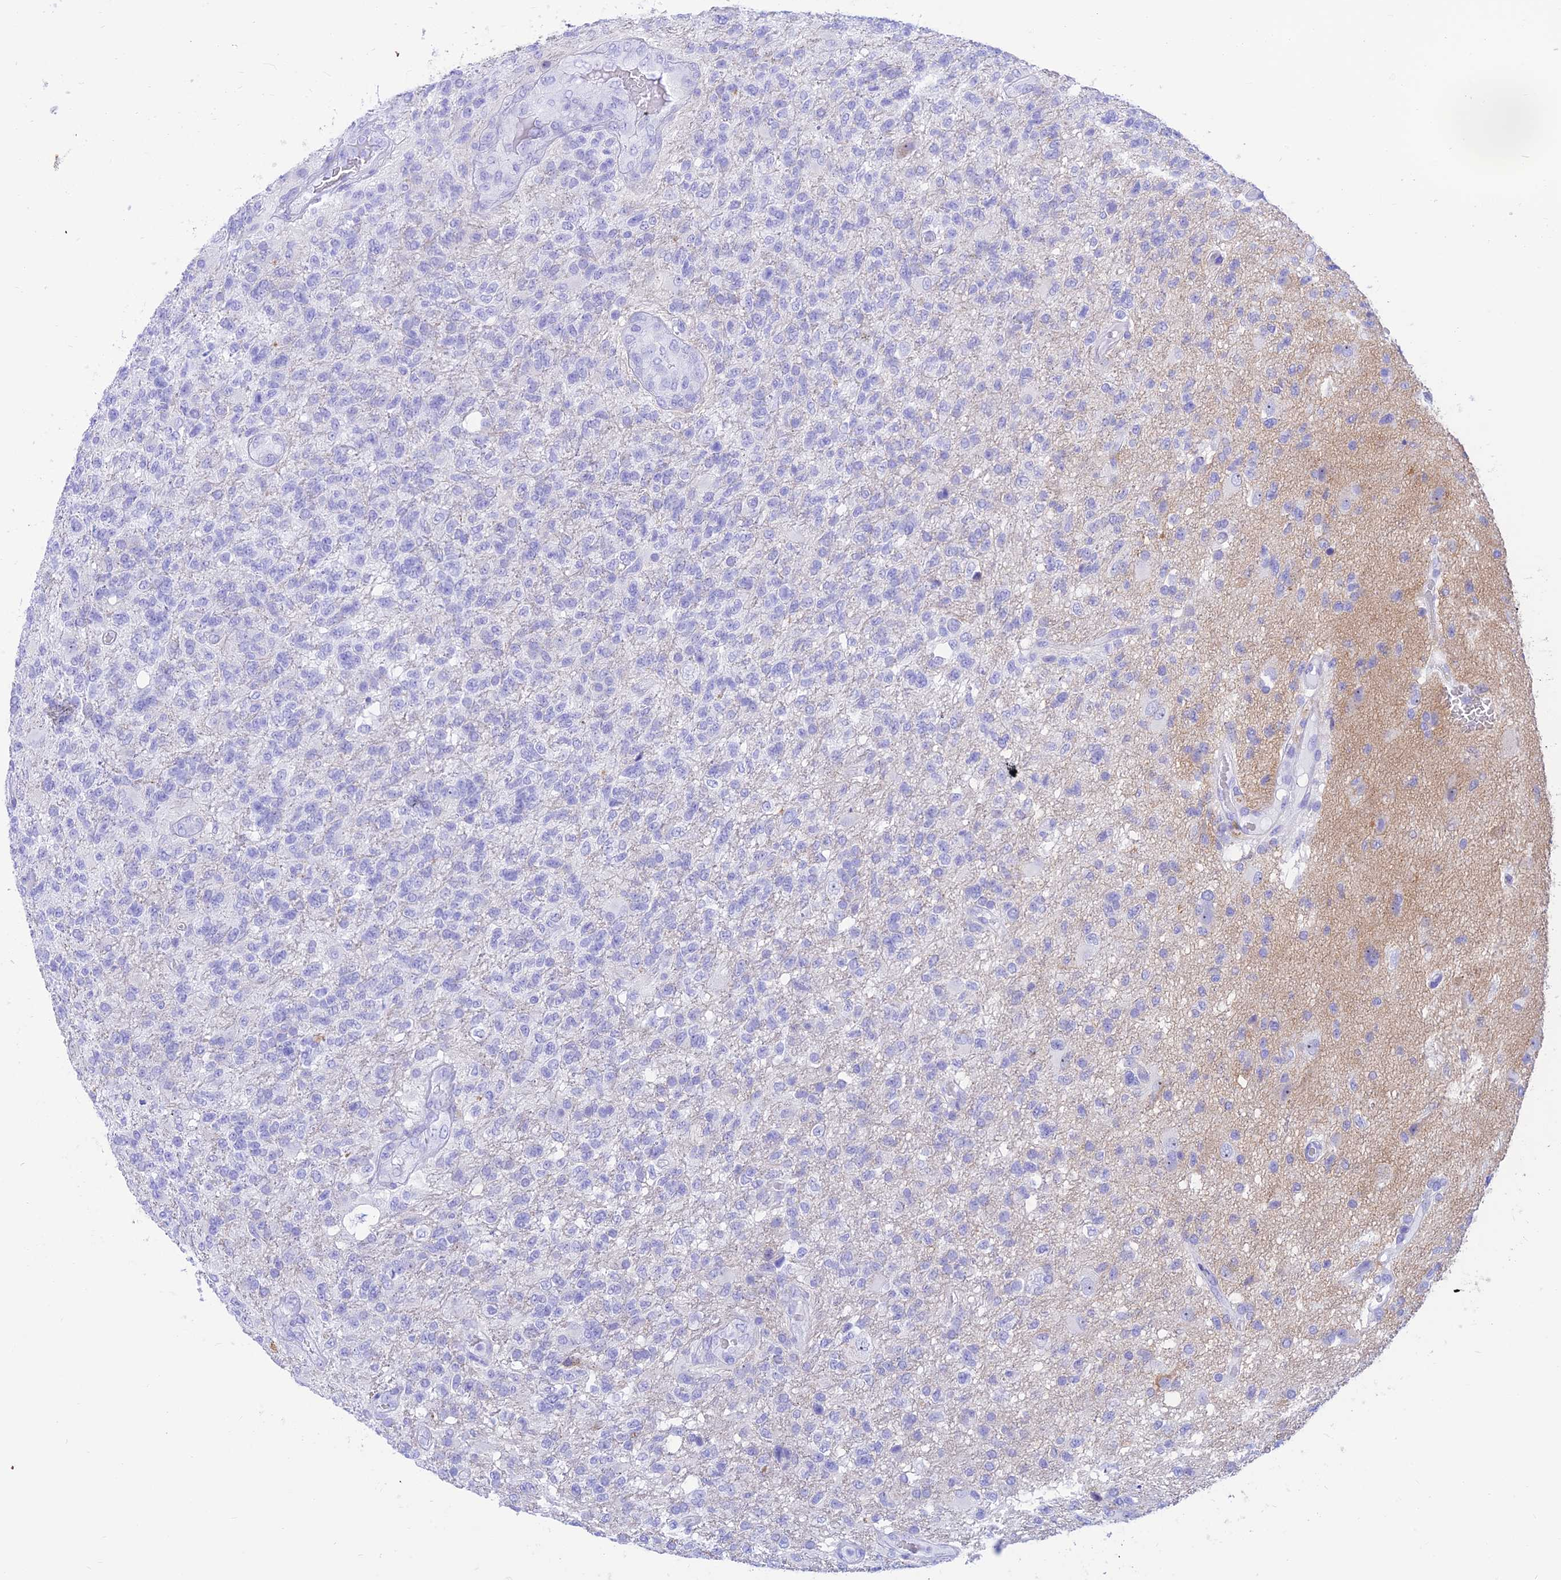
{"staining": {"intensity": "negative", "quantity": "none", "location": "none"}, "tissue": "glioma", "cell_type": "Tumor cells", "image_type": "cancer", "snomed": [{"axis": "morphology", "description": "Glioma, malignant, High grade"}, {"axis": "topography", "description": "Brain"}], "caption": "DAB (3,3'-diaminobenzidine) immunohistochemical staining of human malignant high-grade glioma reveals no significant expression in tumor cells. The staining was performed using DAB to visualize the protein expression in brown, while the nuclei were stained in blue with hematoxylin (Magnification: 20x).", "gene": "PRNP", "patient": {"sex": "male", "age": 56}}